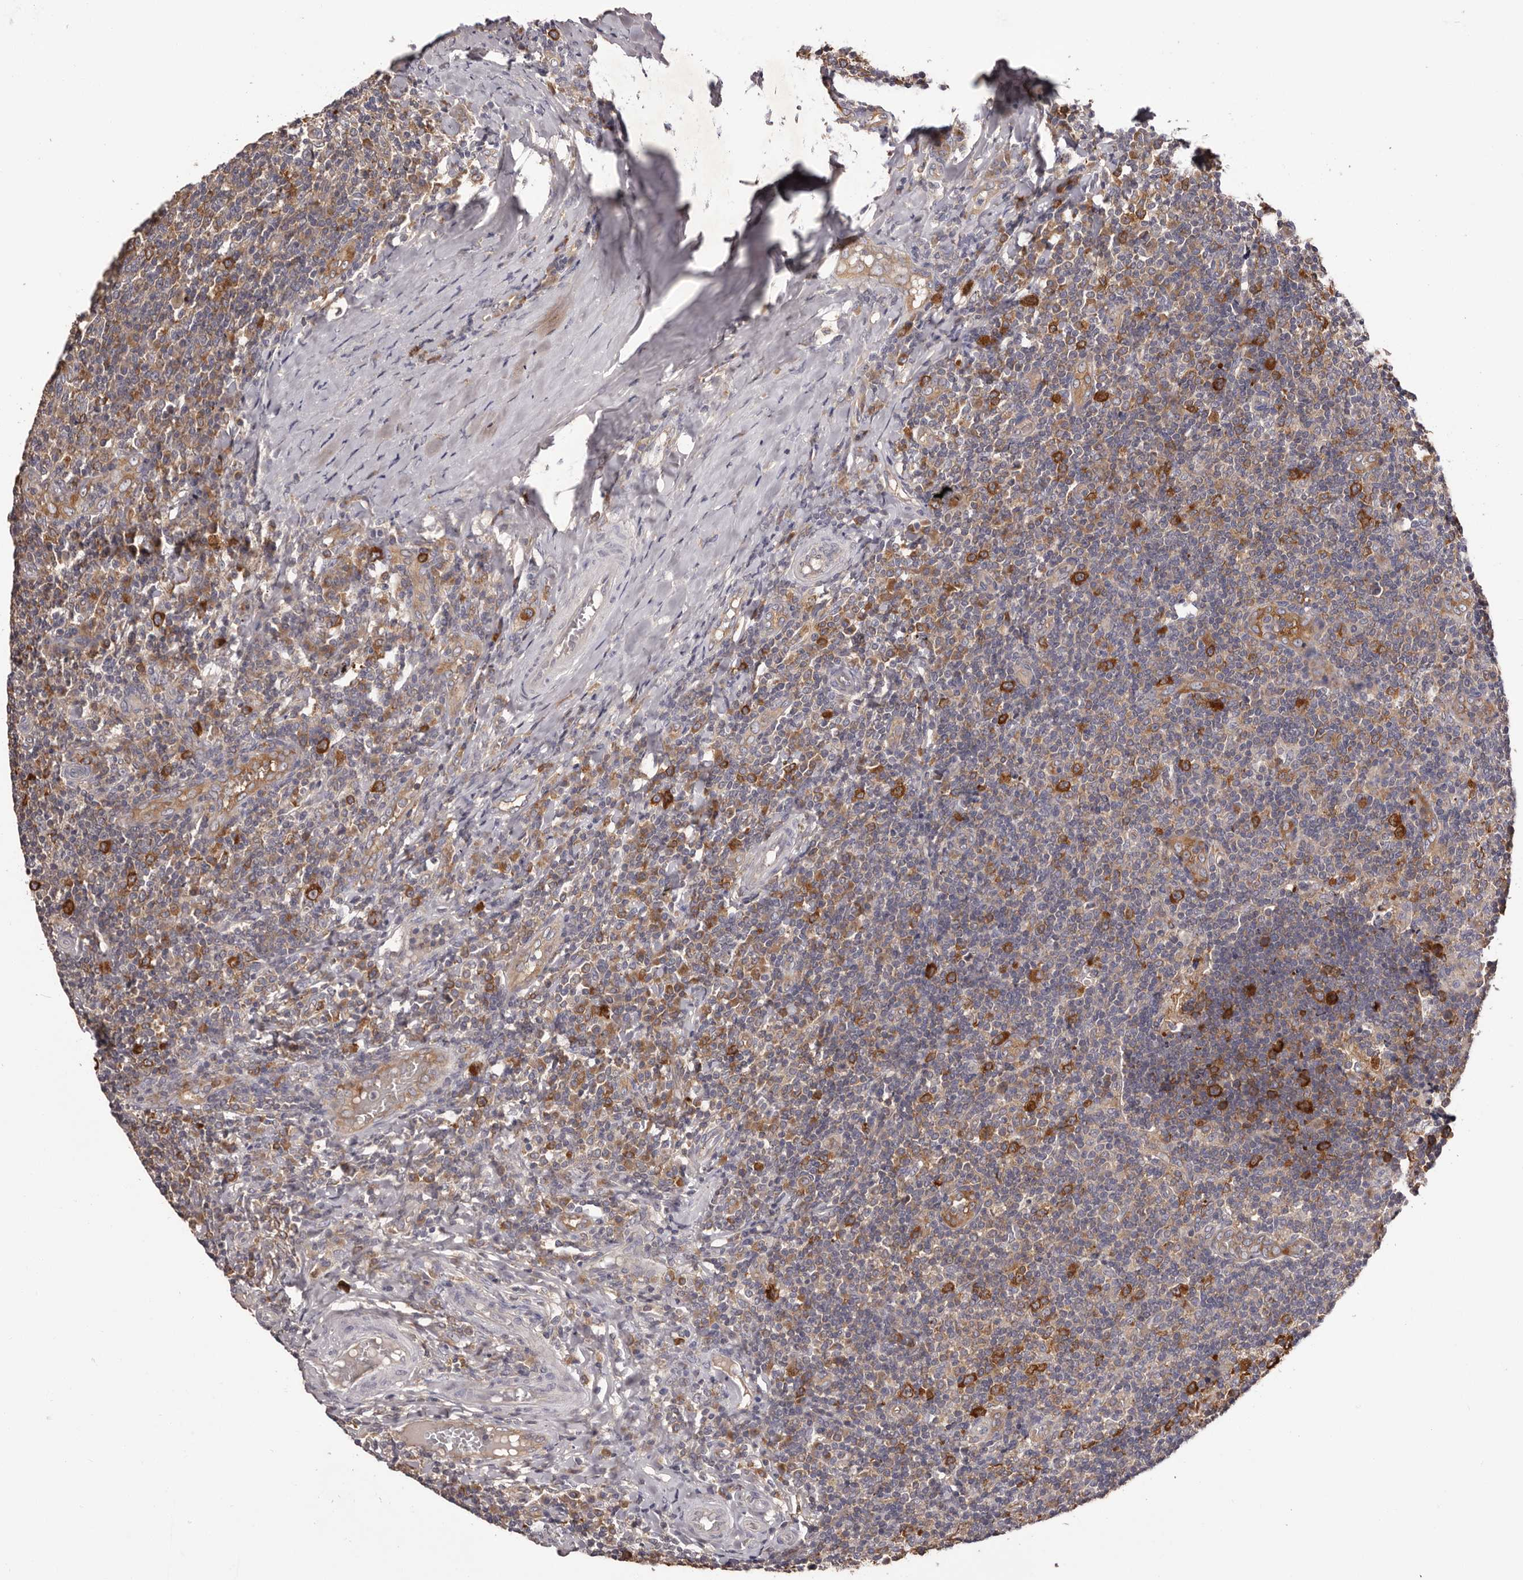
{"staining": {"intensity": "strong", "quantity": ">75%", "location": "cytoplasmic/membranous"}, "tissue": "tonsil", "cell_type": "Germinal center cells", "image_type": "normal", "snomed": [{"axis": "morphology", "description": "Normal tissue, NOS"}, {"axis": "topography", "description": "Tonsil"}], "caption": "Tonsil stained with DAB (3,3'-diaminobenzidine) immunohistochemistry demonstrates high levels of strong cytoplasmic/membranous staining in about >75% of germinal center cells. The protein of interest is shown in brown color, while the nuclei are stained blue.", "gene": "LTV1", "patient": {"sex": "female", "age": 19}}